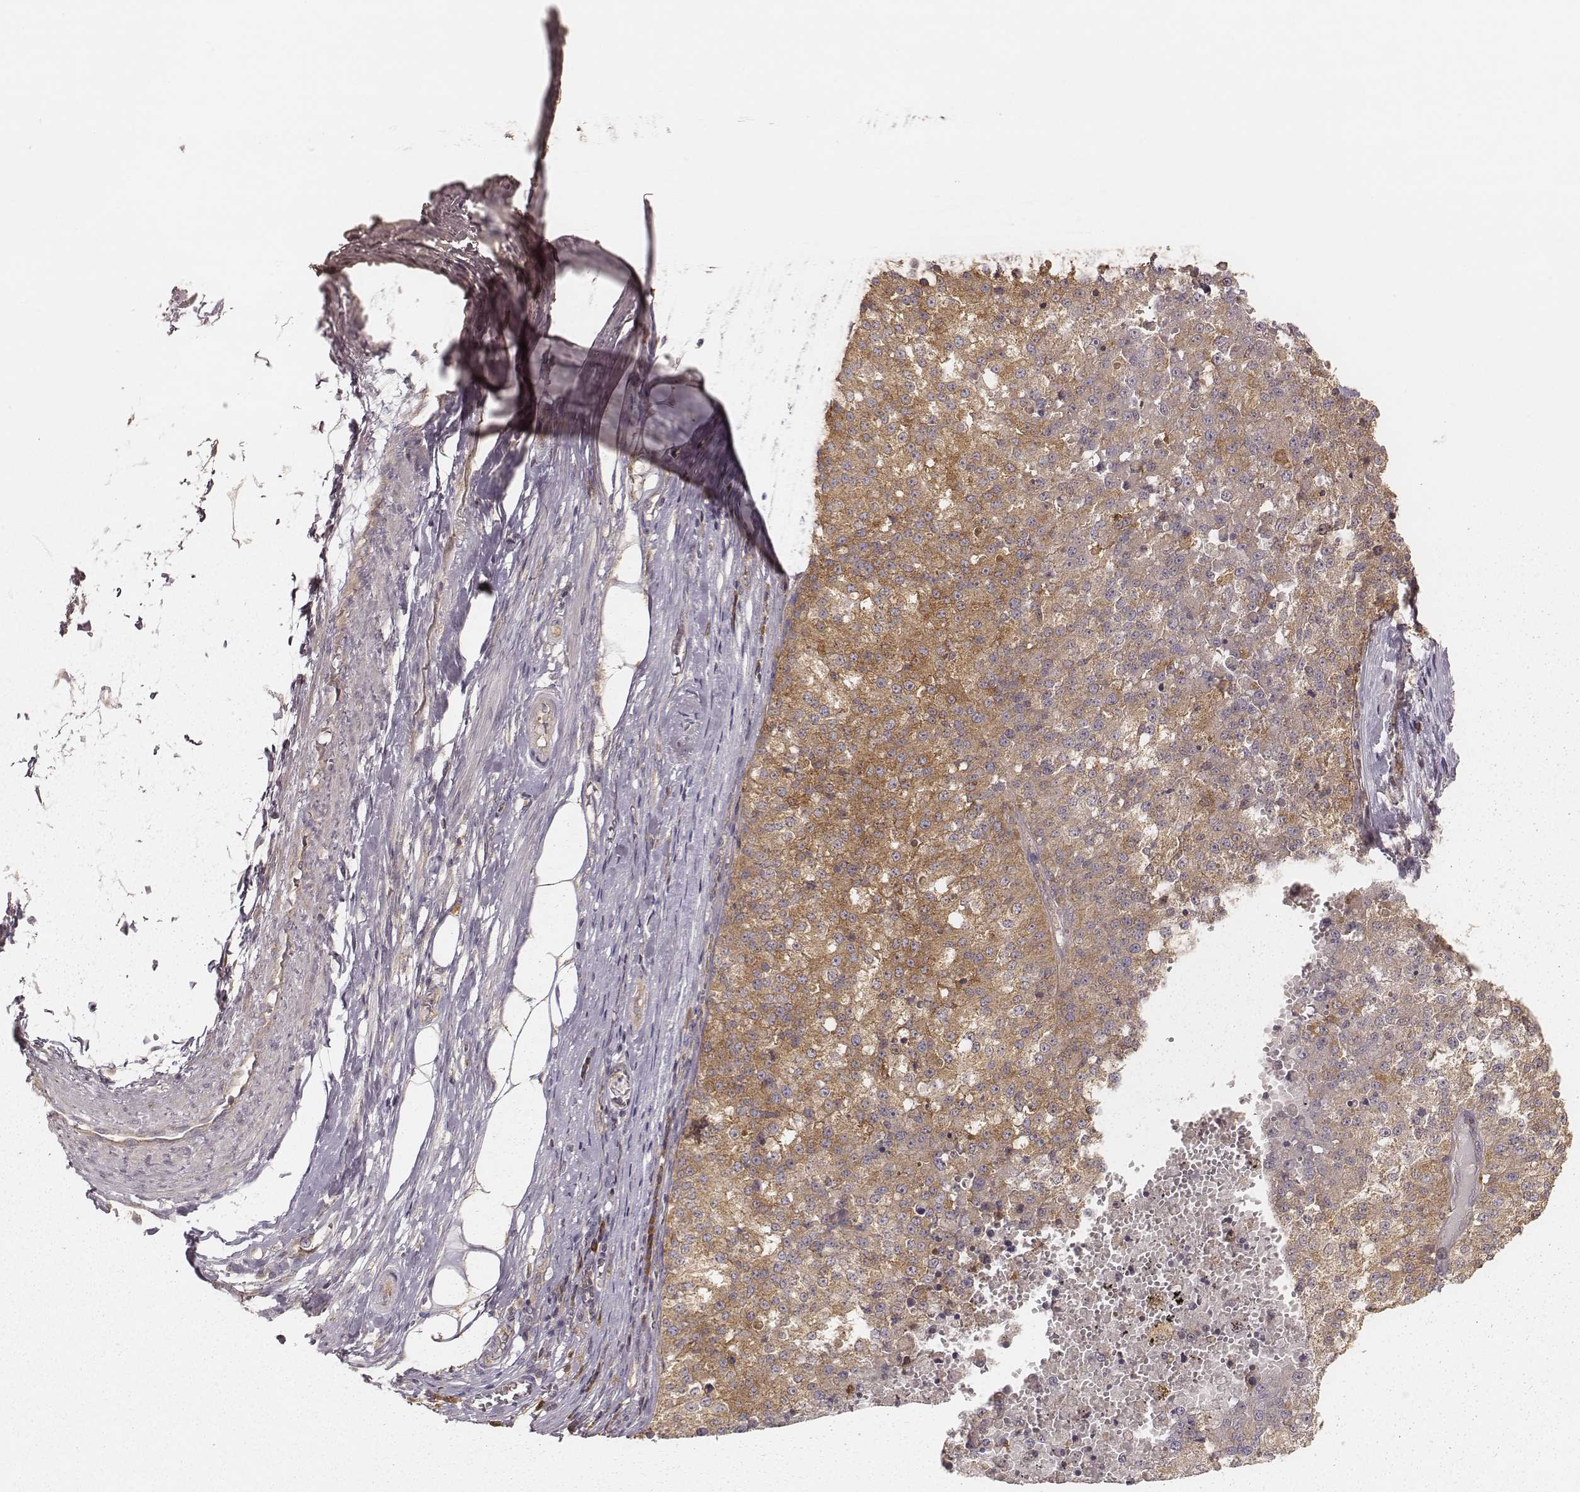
{"staining": {"intensity": "moderate", "quantity": "25%-75%", "location": "cytoplasmic/membranous"}, "tissue": "melanoma", "cell_type": "Tumor cells", "image_type": "cancer", "snomed": [{"axis": "morphology", "description": "Malignant melanoma, Metastatic site"}, {"axis": "topography", "description": "Lymph node"}], "caption": "Immunohistochemistry (IHC) histopathology image of melanoma stained for a protein (brown), which displays medium levels of moderate cytoplasmic/membranous expression in about 25%-75% of tumor cells.", "gene": "CARS1", "patient": {"sex": "female", "age": 64}}